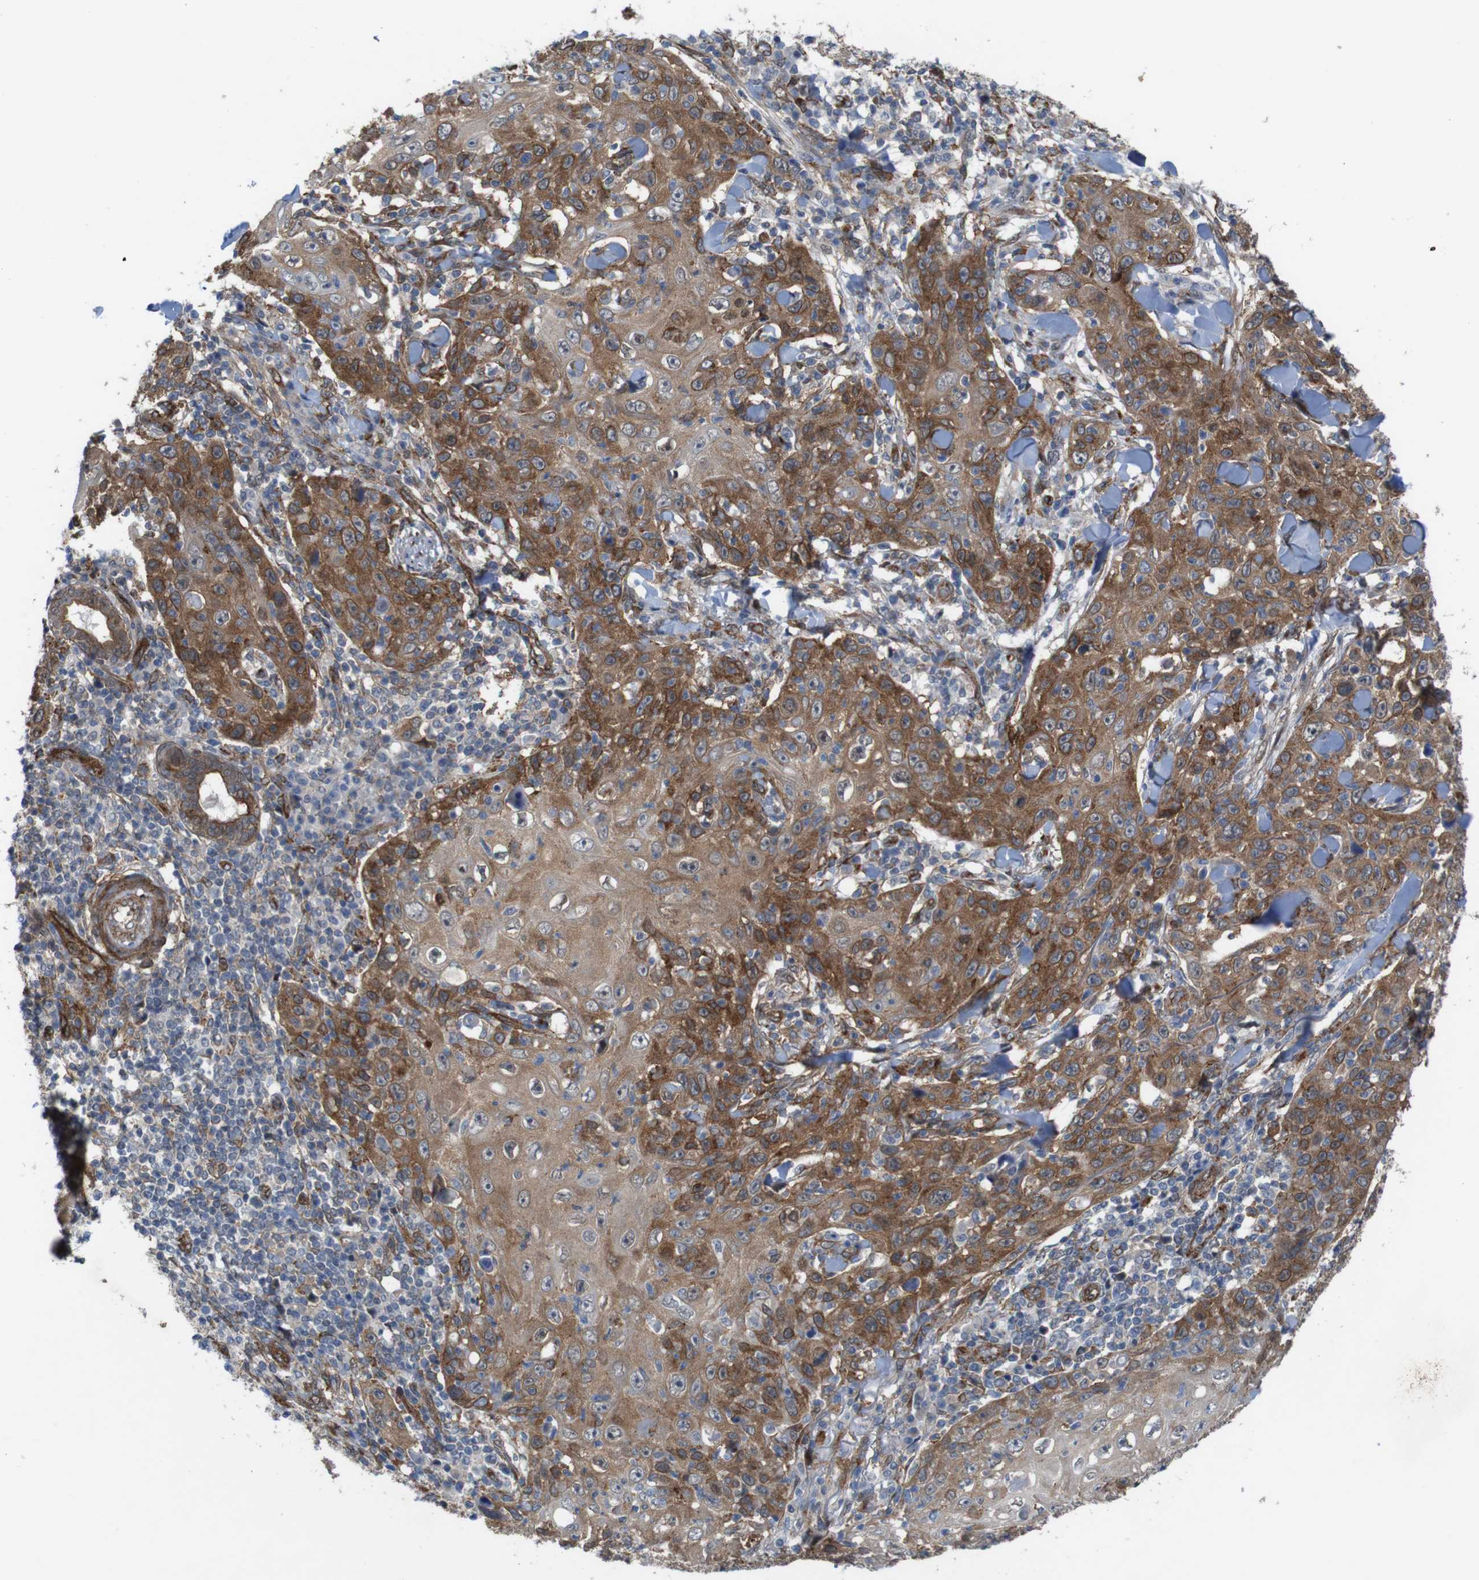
{"staining": {"intensity": "strong", "quantity": "25%-75%", "location": "cytoplasmic/membranous"}, "tissue": "skin cancer", "cell_type": "Tumor cells", "image_type": "cancer", "snomed": [{"axis": "morphology", "description": "Squamous cell carcinoma, NOS"}, {"axis": "topography", "description": "Skin"}], "caption": "This is a histology image of immunohistochemistry (IHC) staining of skin cancer, which shows strong staining in the cytoplasmic/membranous of tumor cells.", "gene": "PTGER4", "patient": {"sex": "female", "age": 88}}